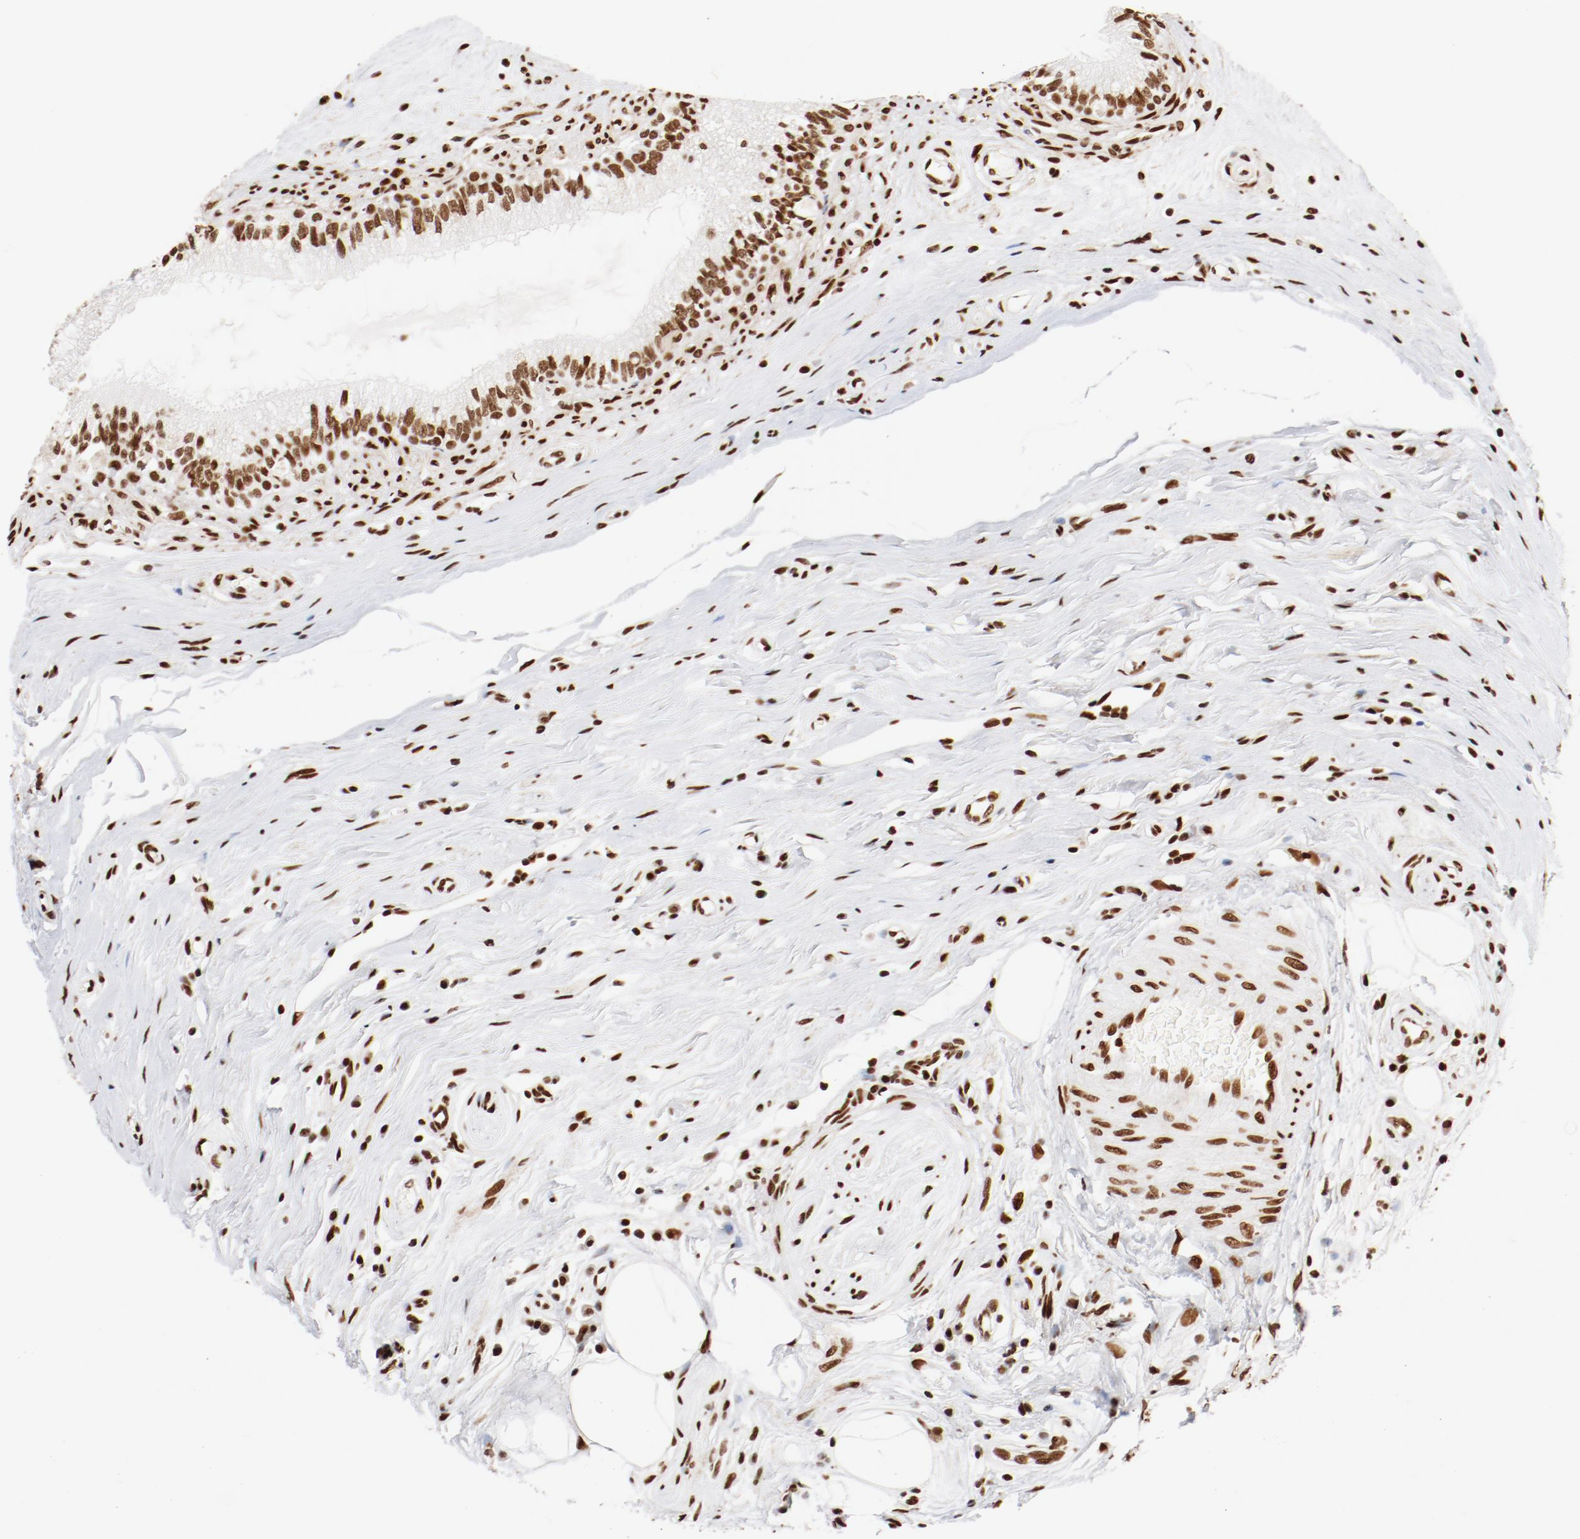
{"staining": {"intensity": "strong", "quantity": ">75%", "location": "nuclear"}, "tissue": "epididymis", "cell_type": "Glandular cells", "image_type": "normal", "snomed": [{"axis": "morphology", "description": "Normal tissue, NOS"}, {"axis": "morphology", "description": "Inflammation, NOS"}, {"axis": "topography", "description": "Epididymis"}], "caption": "Brown immunohistochemical staining in normal human epididymis demonstrates strong nuclear staining in approximately >75% of glandular cells. (IHC, brightfield microscopy, high magnification).", "gene": "CTBP1", "patient": {"sex": "male", "age": 84}}